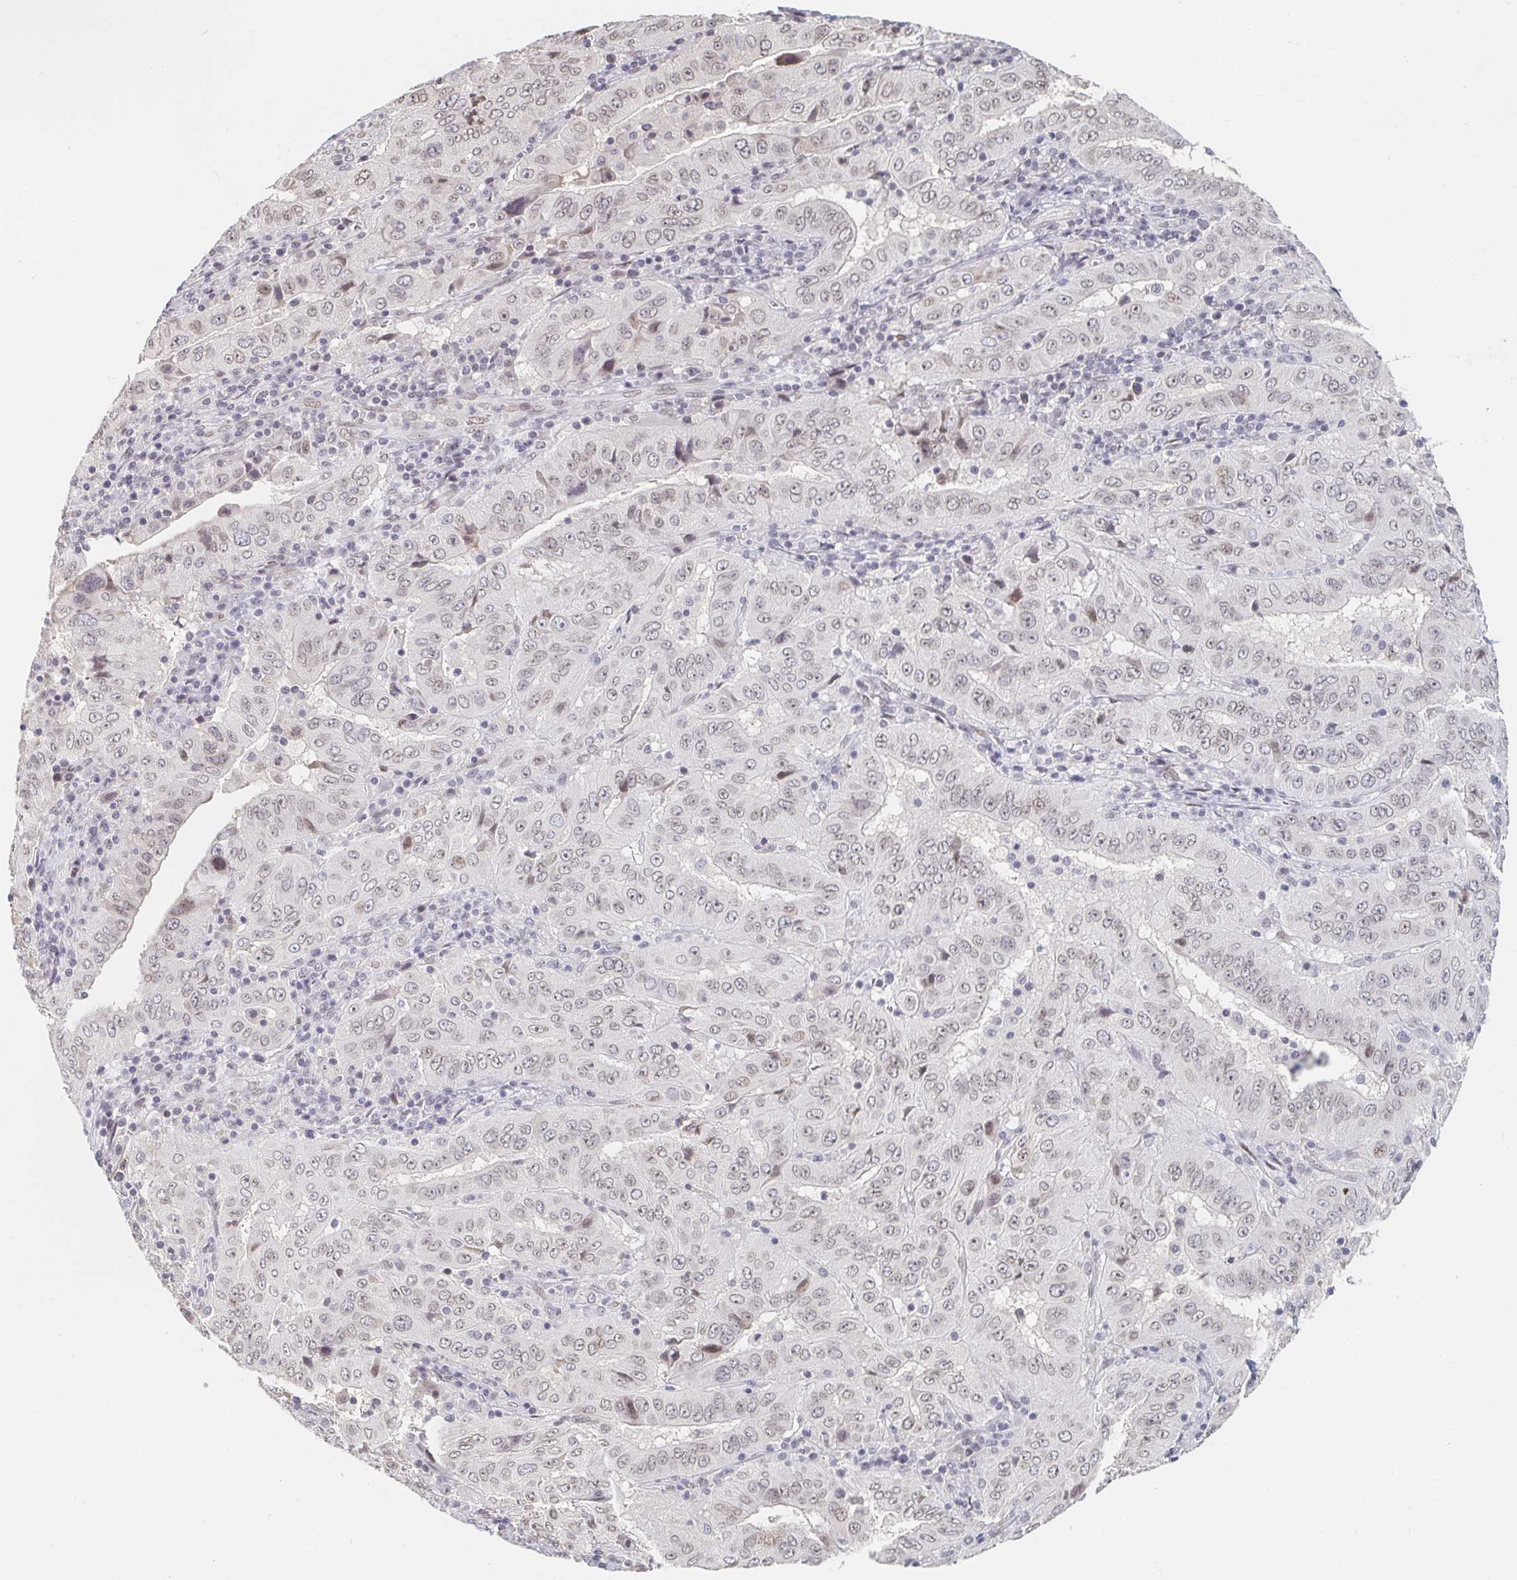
{"staining": {"intensity": "weak", "quantity": "<25%", "location": "nuclear"}, "tissue": "pancreatic cancer", "cell_type": "Tumor cells", "image_type": "cancer", "snomed": [{"axis": "morphology", "description": "Adenocarcinoma, NOS"}, {"axis": "topography", "description": "Pancreas"}], "caption": "A high-resolution micrograph shows immunohistochemistry (IHC) staining of adenocarcinoma (pancreatic), which demonstrates no significant staining in tumor cells.", "gene": "CHD2", "patient": {"sex": "male", "age": 63}}